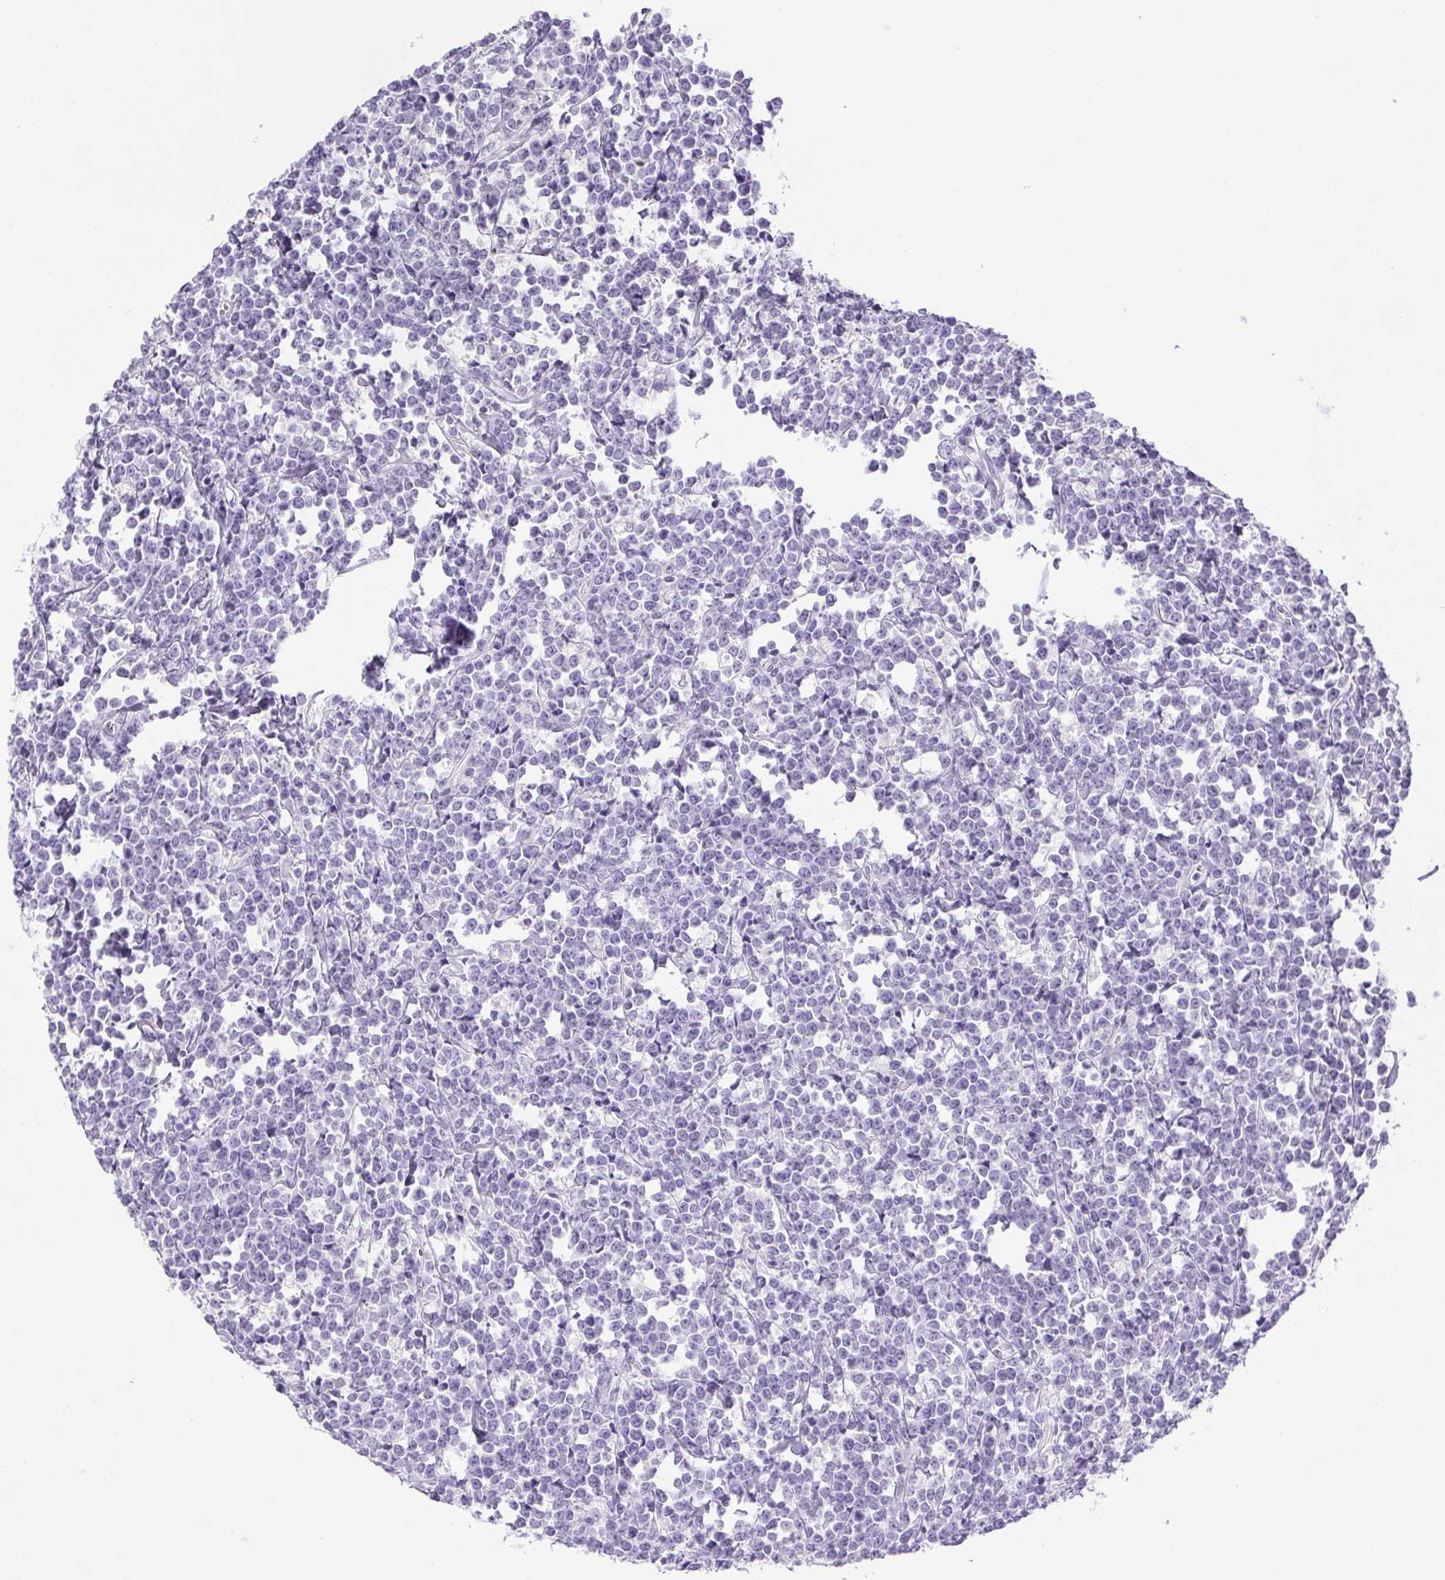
{"staining": {"intensity": "negative", "quantity": "none", "location": "none"}, "tissue": "lymphoma", "cell_type": "Tumor cells", "image_type": "cancer", "snomed": [{"axis": "morphology", "description": "Malignant lymphoma, non-Hodgkin's type, High grade"}, {"axis": "topography", "description": "Small intestine"}], "caption": "The IHC micrograph has no significant staining in tumor cells of malignant lymphoma, non-Hodgkin's type (high-grade) tissue. (DAB (3,3'-diaminobenzidine) immunohistochemistry (IHC) with hematoxylin counter stain).", "gene": "PAPPA2", "patient": {"sex": "female", "age": 56}}